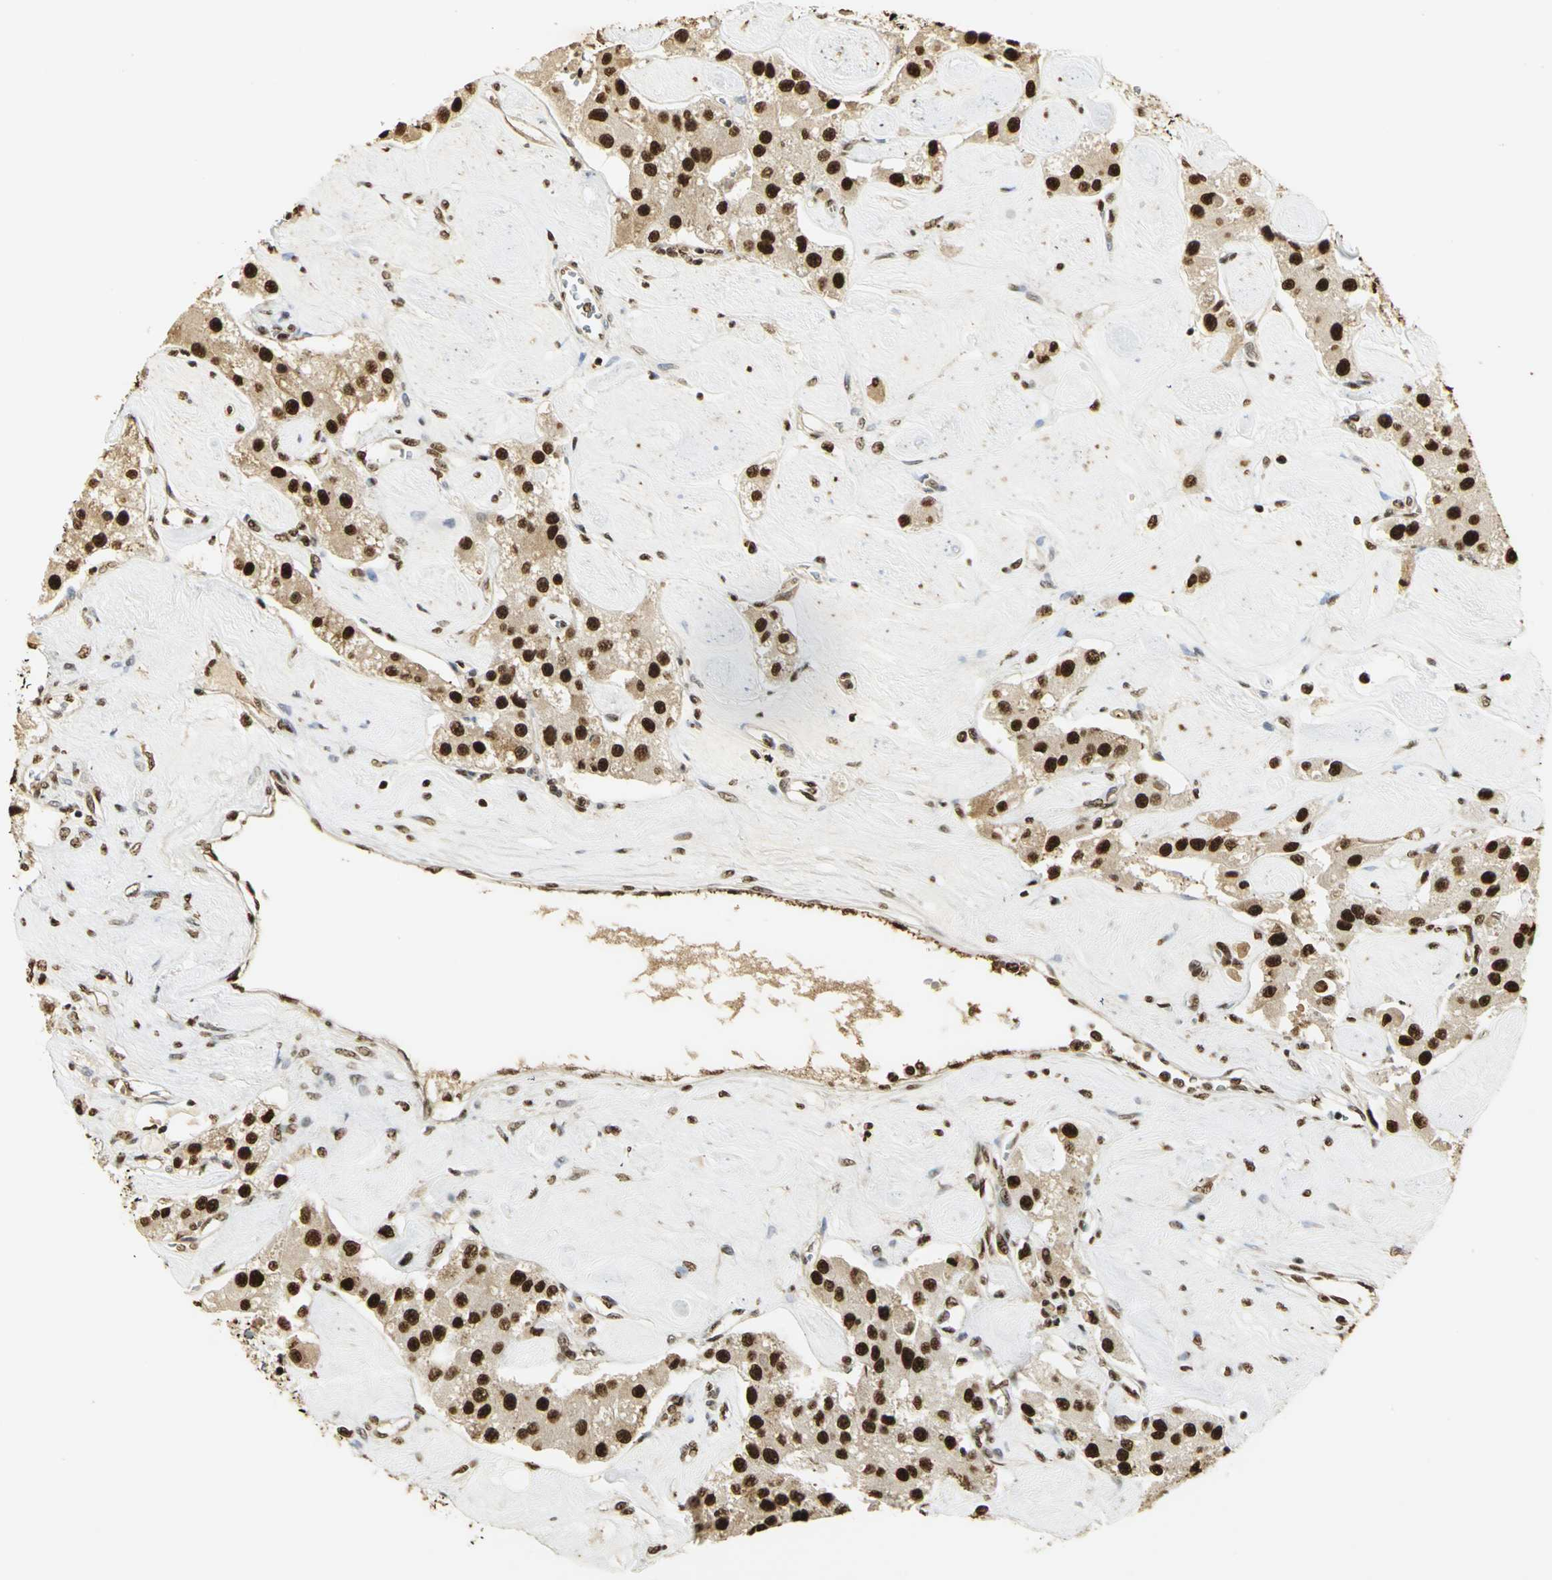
{"staining": {"intensity": "strong", "quantity": ">75%", "location": "cytoplasmic/membranous,nuclear"}, "tissue": "carcinoid", "cell_type": "Tumor cells", "image_type": "cancer", "snomed": [{"axis": "morphology", "description": "Carcinoid, malignant, NOS"}, {"axis": "topography", "description": "Pancreas"}], "caption": "Immunohistochemical staining of human carcinoid (malignant) exhibits strong cytoplasmic/membranous and nuclear protein positivity in approximately >75% of tumor cells.", "gene": "SET", "patient": {"sex": "male", "age": 41}}